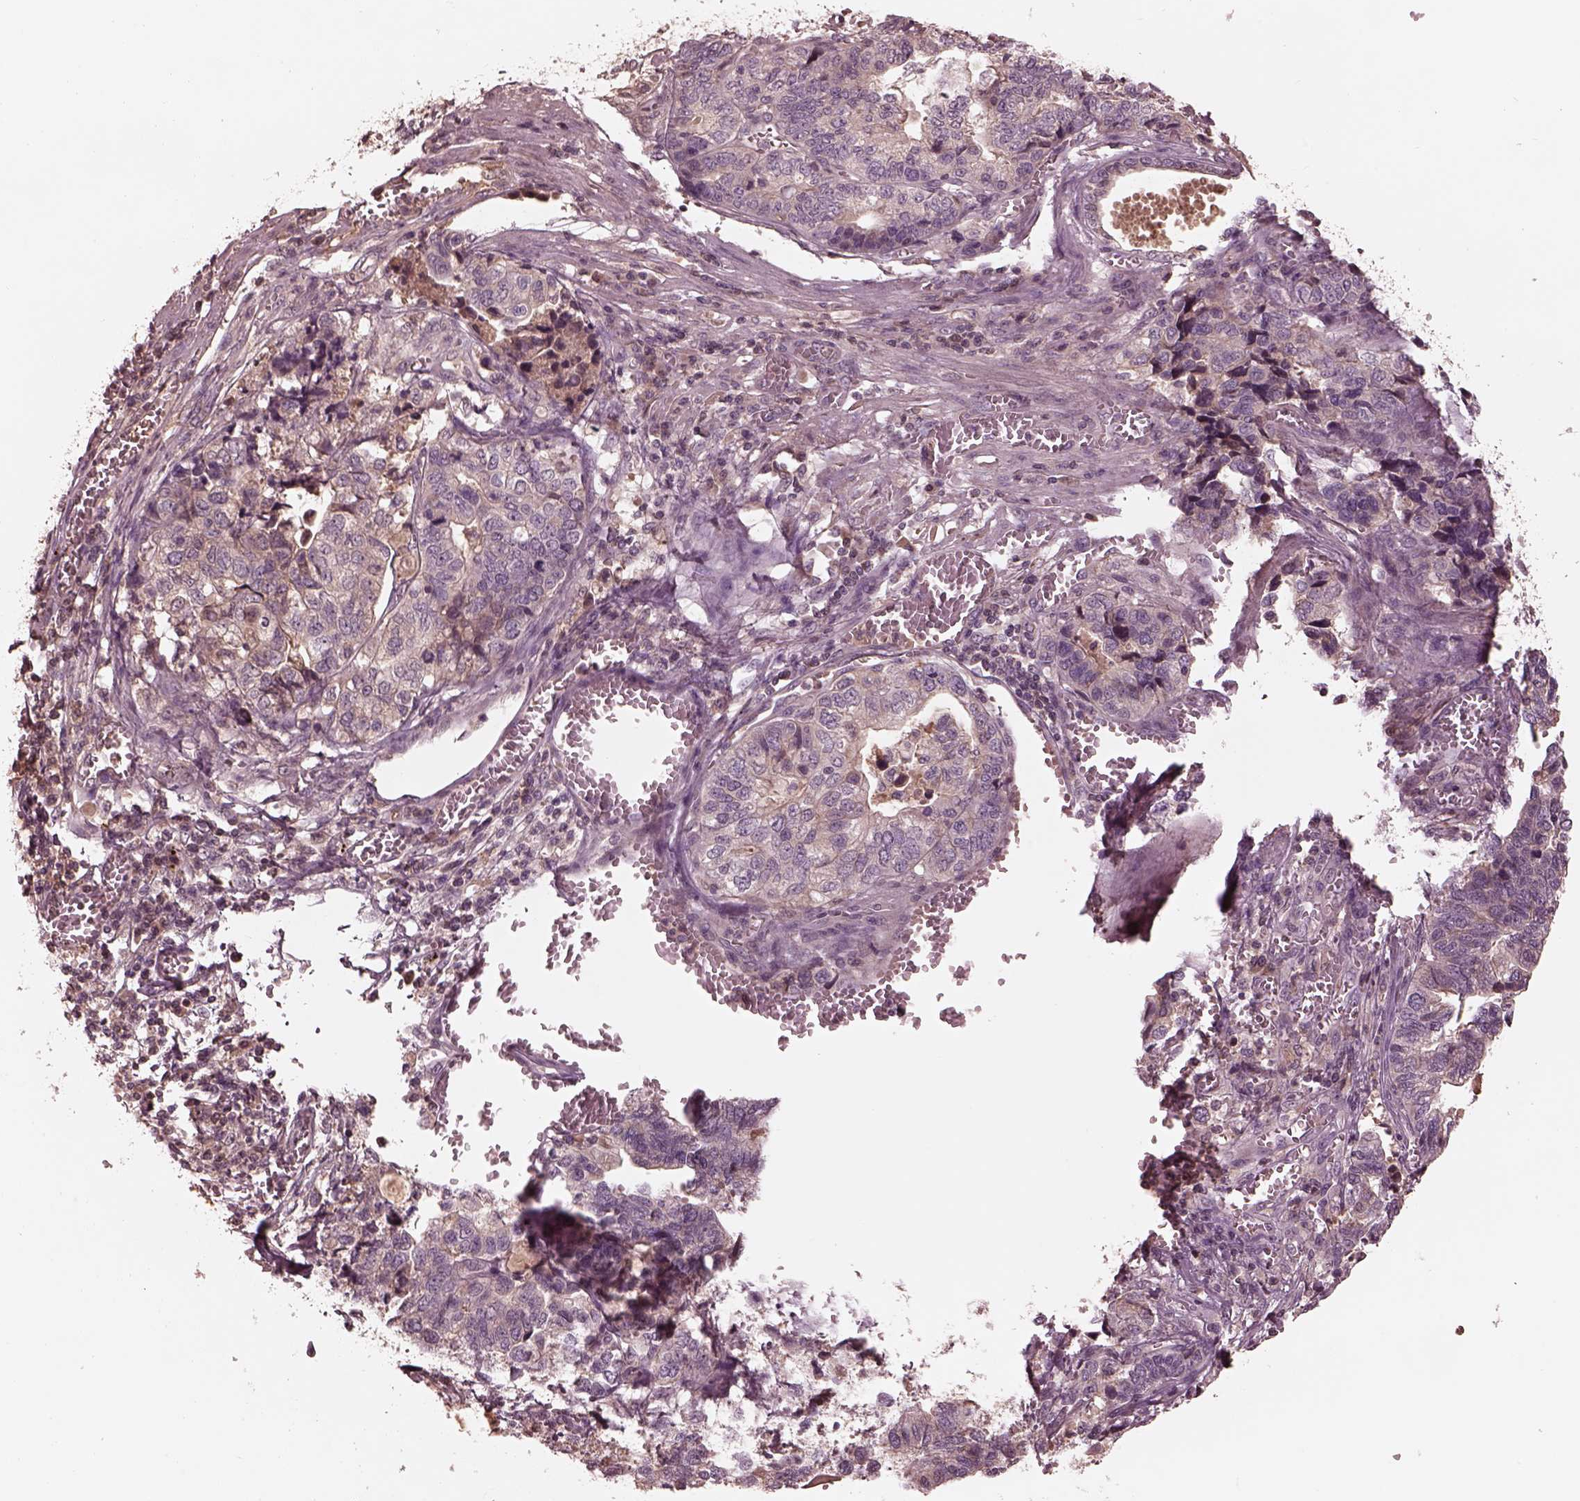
{"staining": {"intensity": "negative", "quantity": "none", "location": "none"}, "tissue": "stomach cancer", "cell_type": "Tumor cells", "image_type": "cancer", "snomed": [{"axis": "morphology", "description": "Adenocarcinoma, NOS"}, {"axis": "topography", "description": "Stomach, upper"}], "caption": "Tumor cells show no significant expression in stomach cancer.", "gene": "TF", "patient": {"sex": "female", "age": 67}}